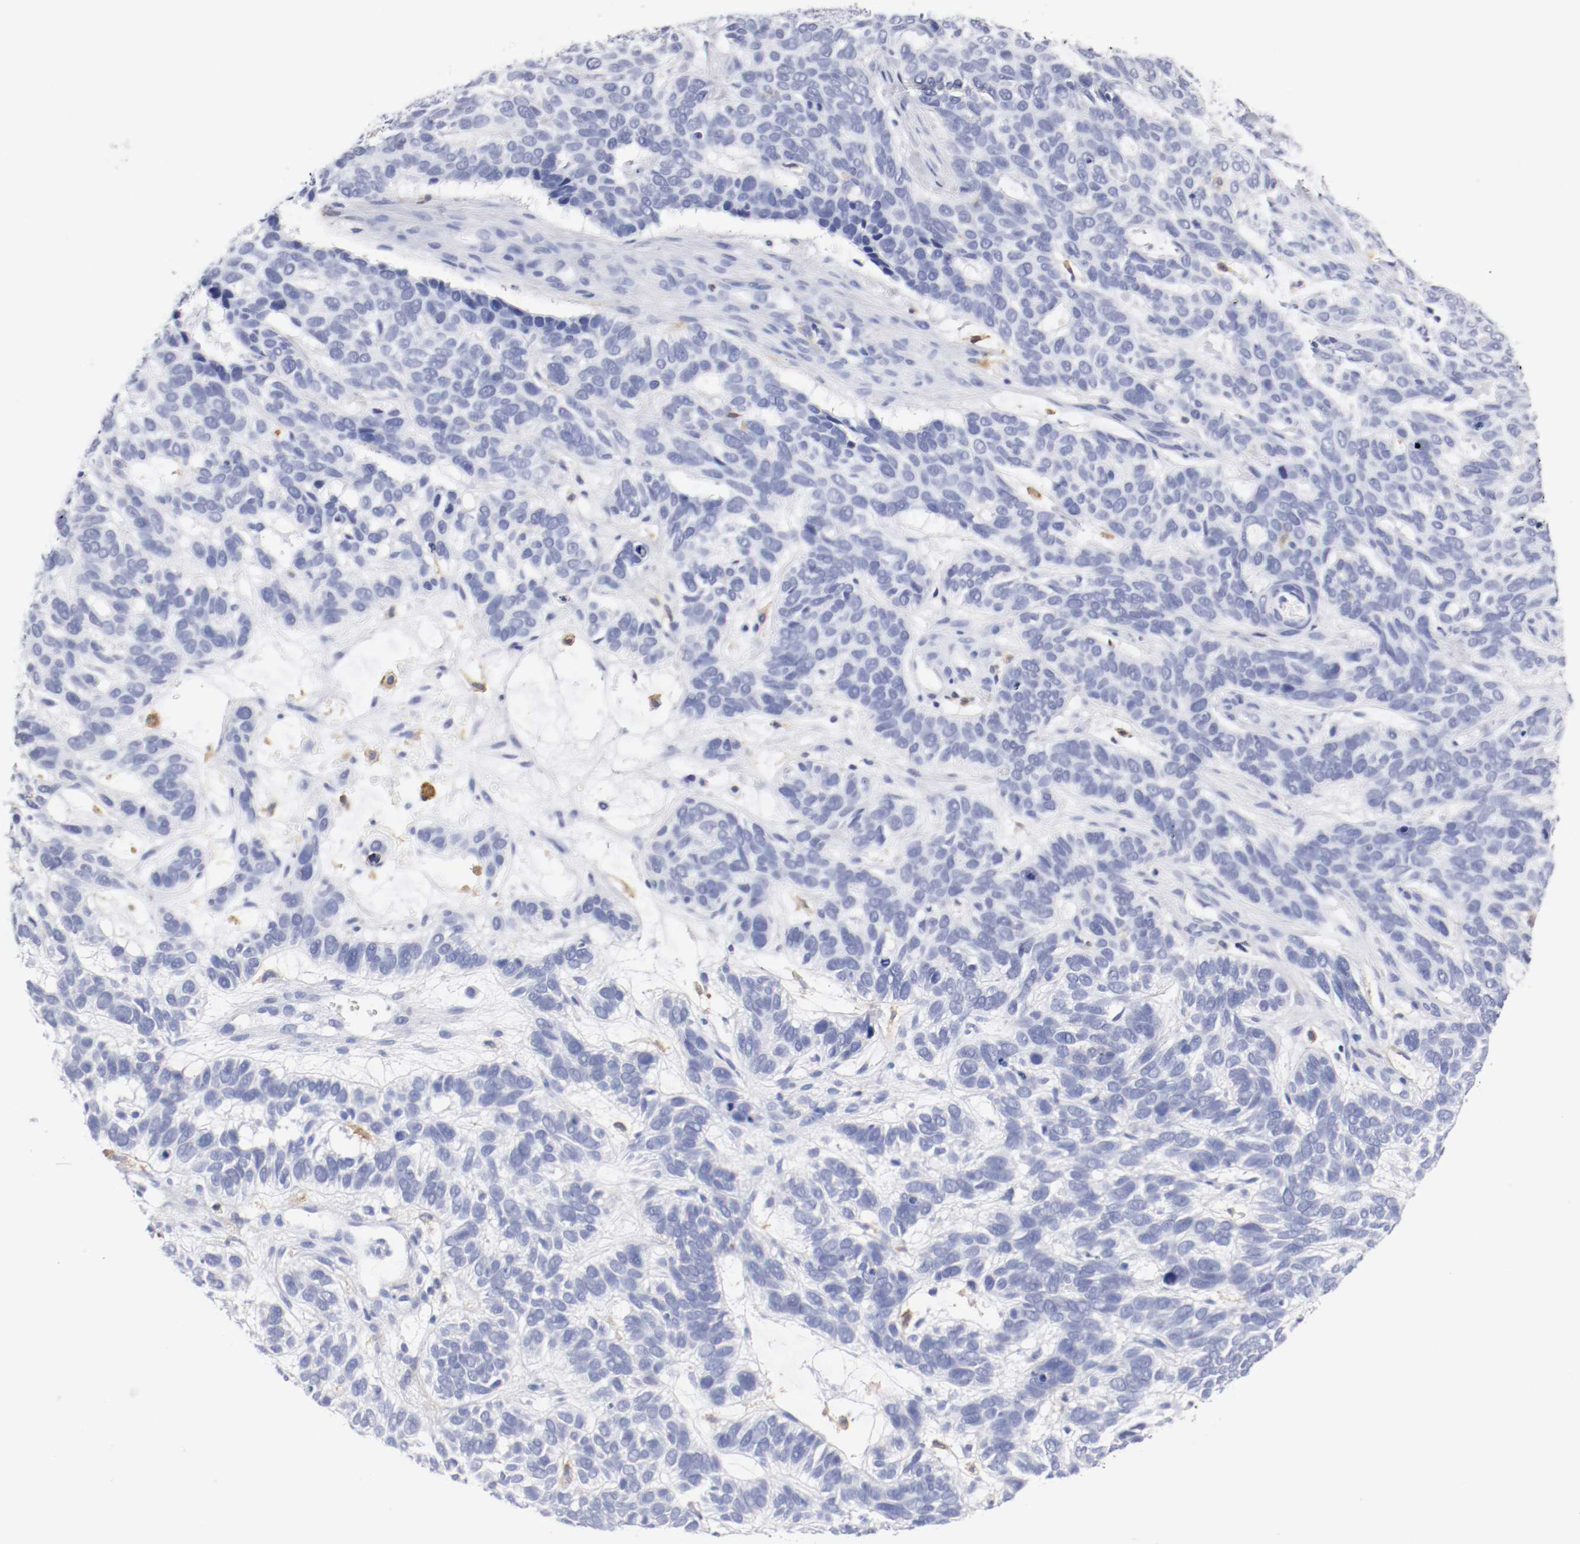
{"staining": {"intensity": "negative", "quantity": "none", "location": "none"}, "tissue": "skin cancer", "cell_type": "Tumor cells", "image_type": "cancer", "snomed": [{"axis": "morphology", "description": "Basal cell carcinoma"}, {"axis": "topography", "description": "Skin"}], "caption": "DAB (3,3'-diaminobenzidine) immunohistochemical staining of human skin cancer exhibits no significant staining in tumor cells.", "gene": "ITGAX", "patient": {"sex": "male", "age": 87}}